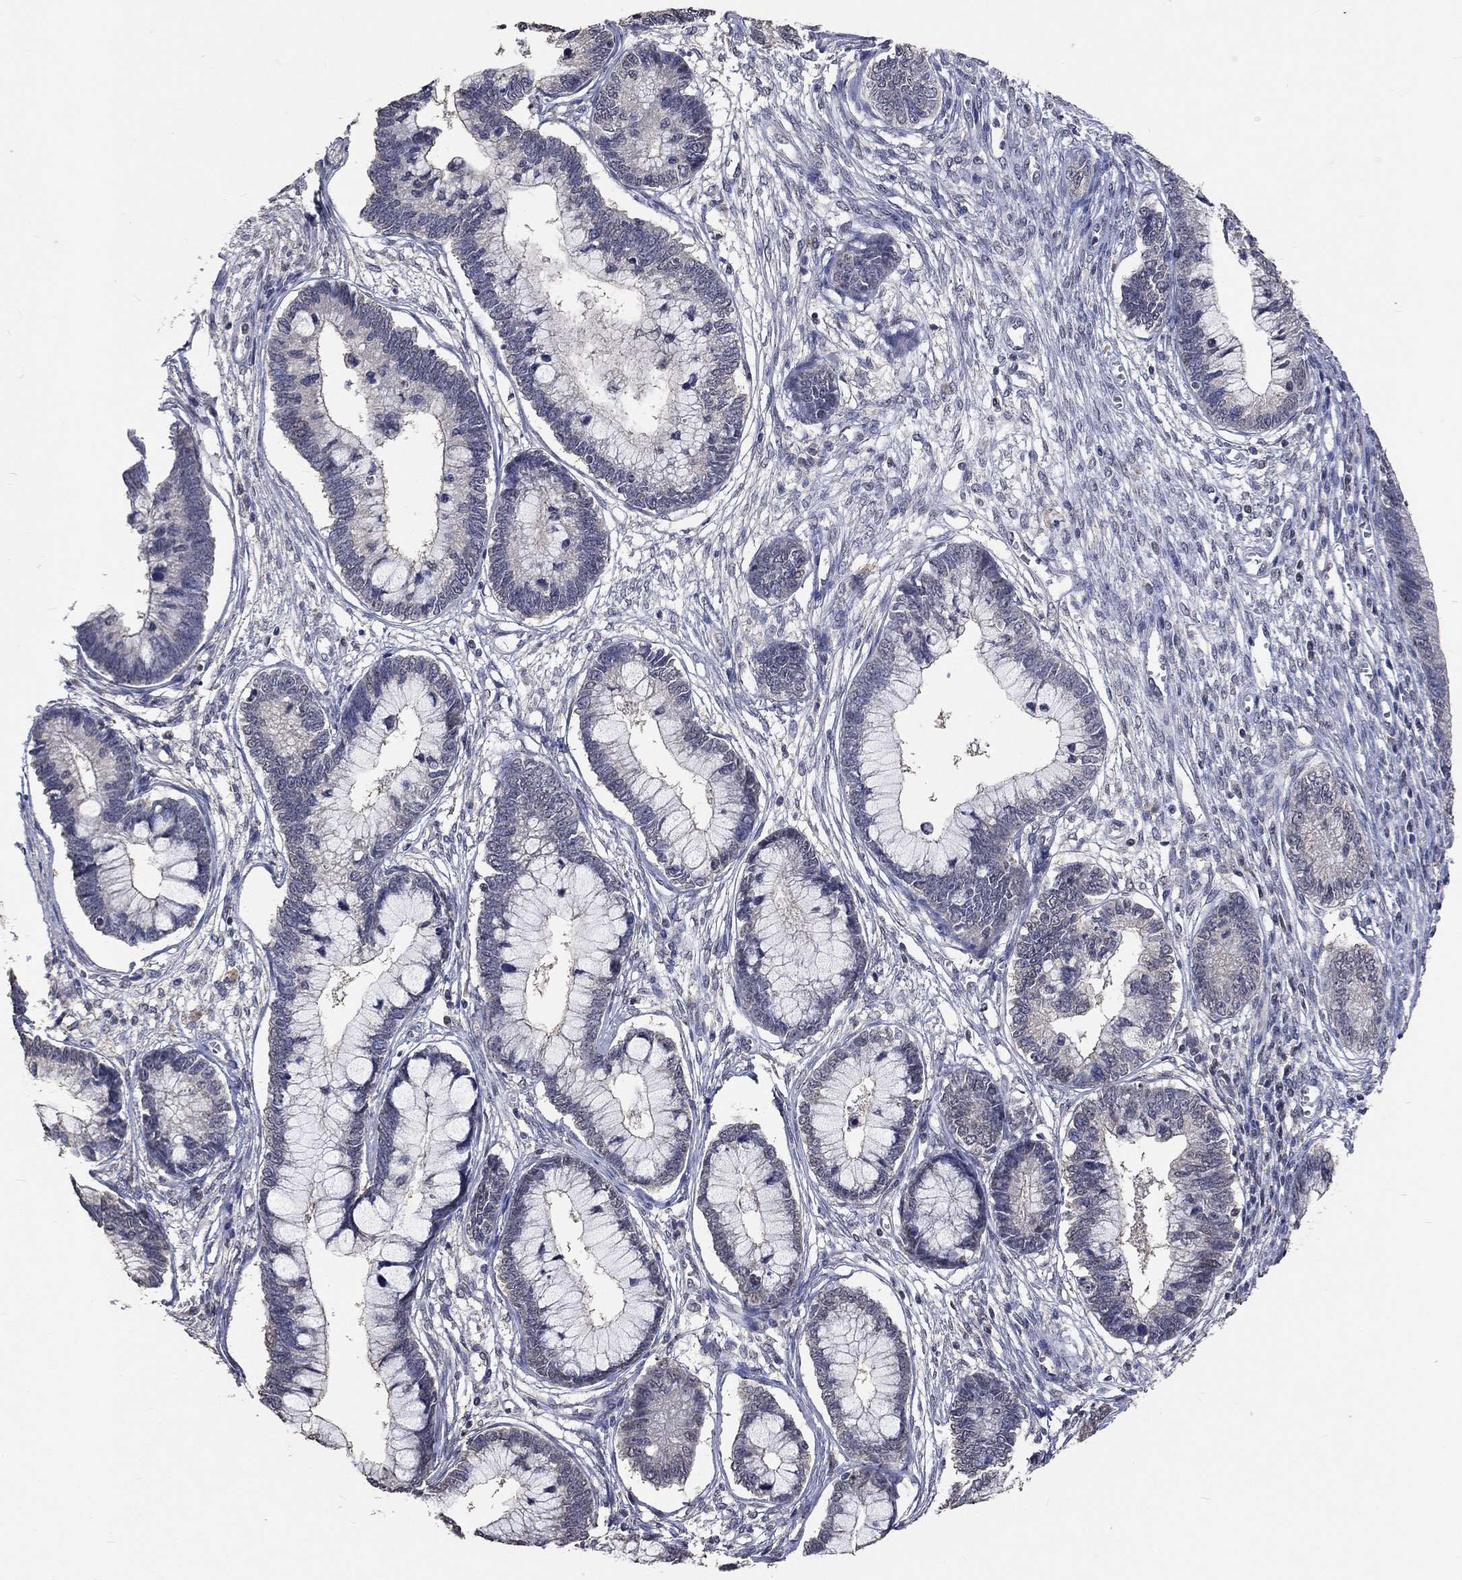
{"staining": {"intensity": "negative", "quantity": "none", "location": "none"}, "tissue": "cervical cancer", "cell_type": "Tumor cells", "image_type": "cancer", "snomed": [{"axis": "morphology", "description": "Adenocarcinoma, NOS"}, {"axis": "topography", "description": "Cervix"}], "caption": "Tumor cells show no significant protein expression in adenocarcinoma (cervical).", "gene": "SPATA33", "patient": {"sex": "female", "age": 44}}